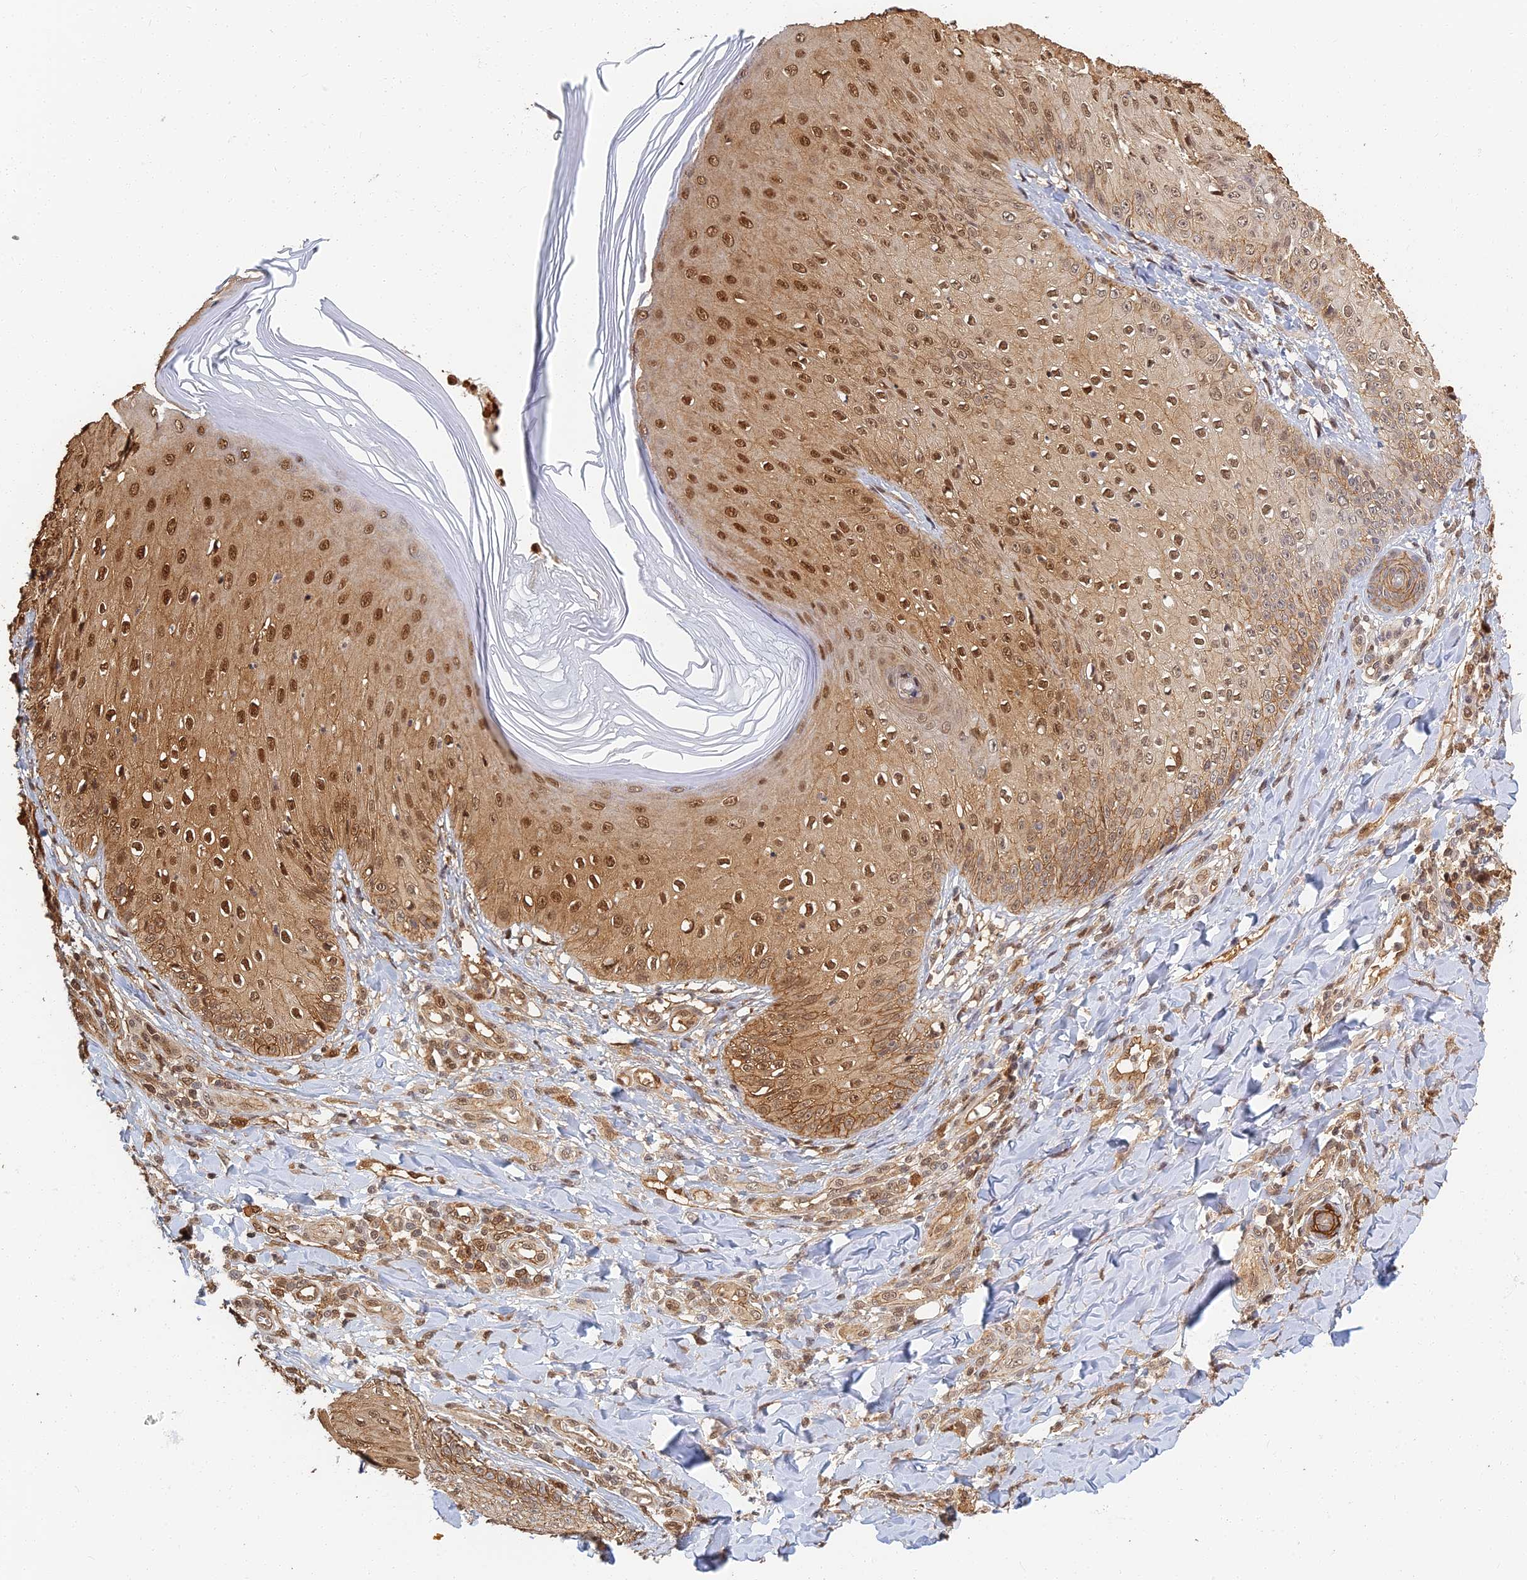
{"staining": {"intensity": "strong", "quantity": "25%-75%", "location": "cytoplasmic/membranous,nuclear"}, "tissue": "skin", "cell_type": "Epidermal cells", "image_type": "normal", "snomed": [{"axis": "morphology", "description": "Normal tissue, NOS"}, {"axis": "morphology", "description": "Inflammation, NOS"}, {"axis": "topography", "description": "Soft tissue"}, {"axis": "topography", "description": "Anal"}], "caption": "Unremarkable skin demonstrates strong cytoplasmic/membranous,nuclear positivity in about 25%-75% of epidermal cells The protein of interest is shown in brown color, while the nuclei are stained blue..", "gene": "LRRN3", "patient": {"sex": "female", "age": 15}}